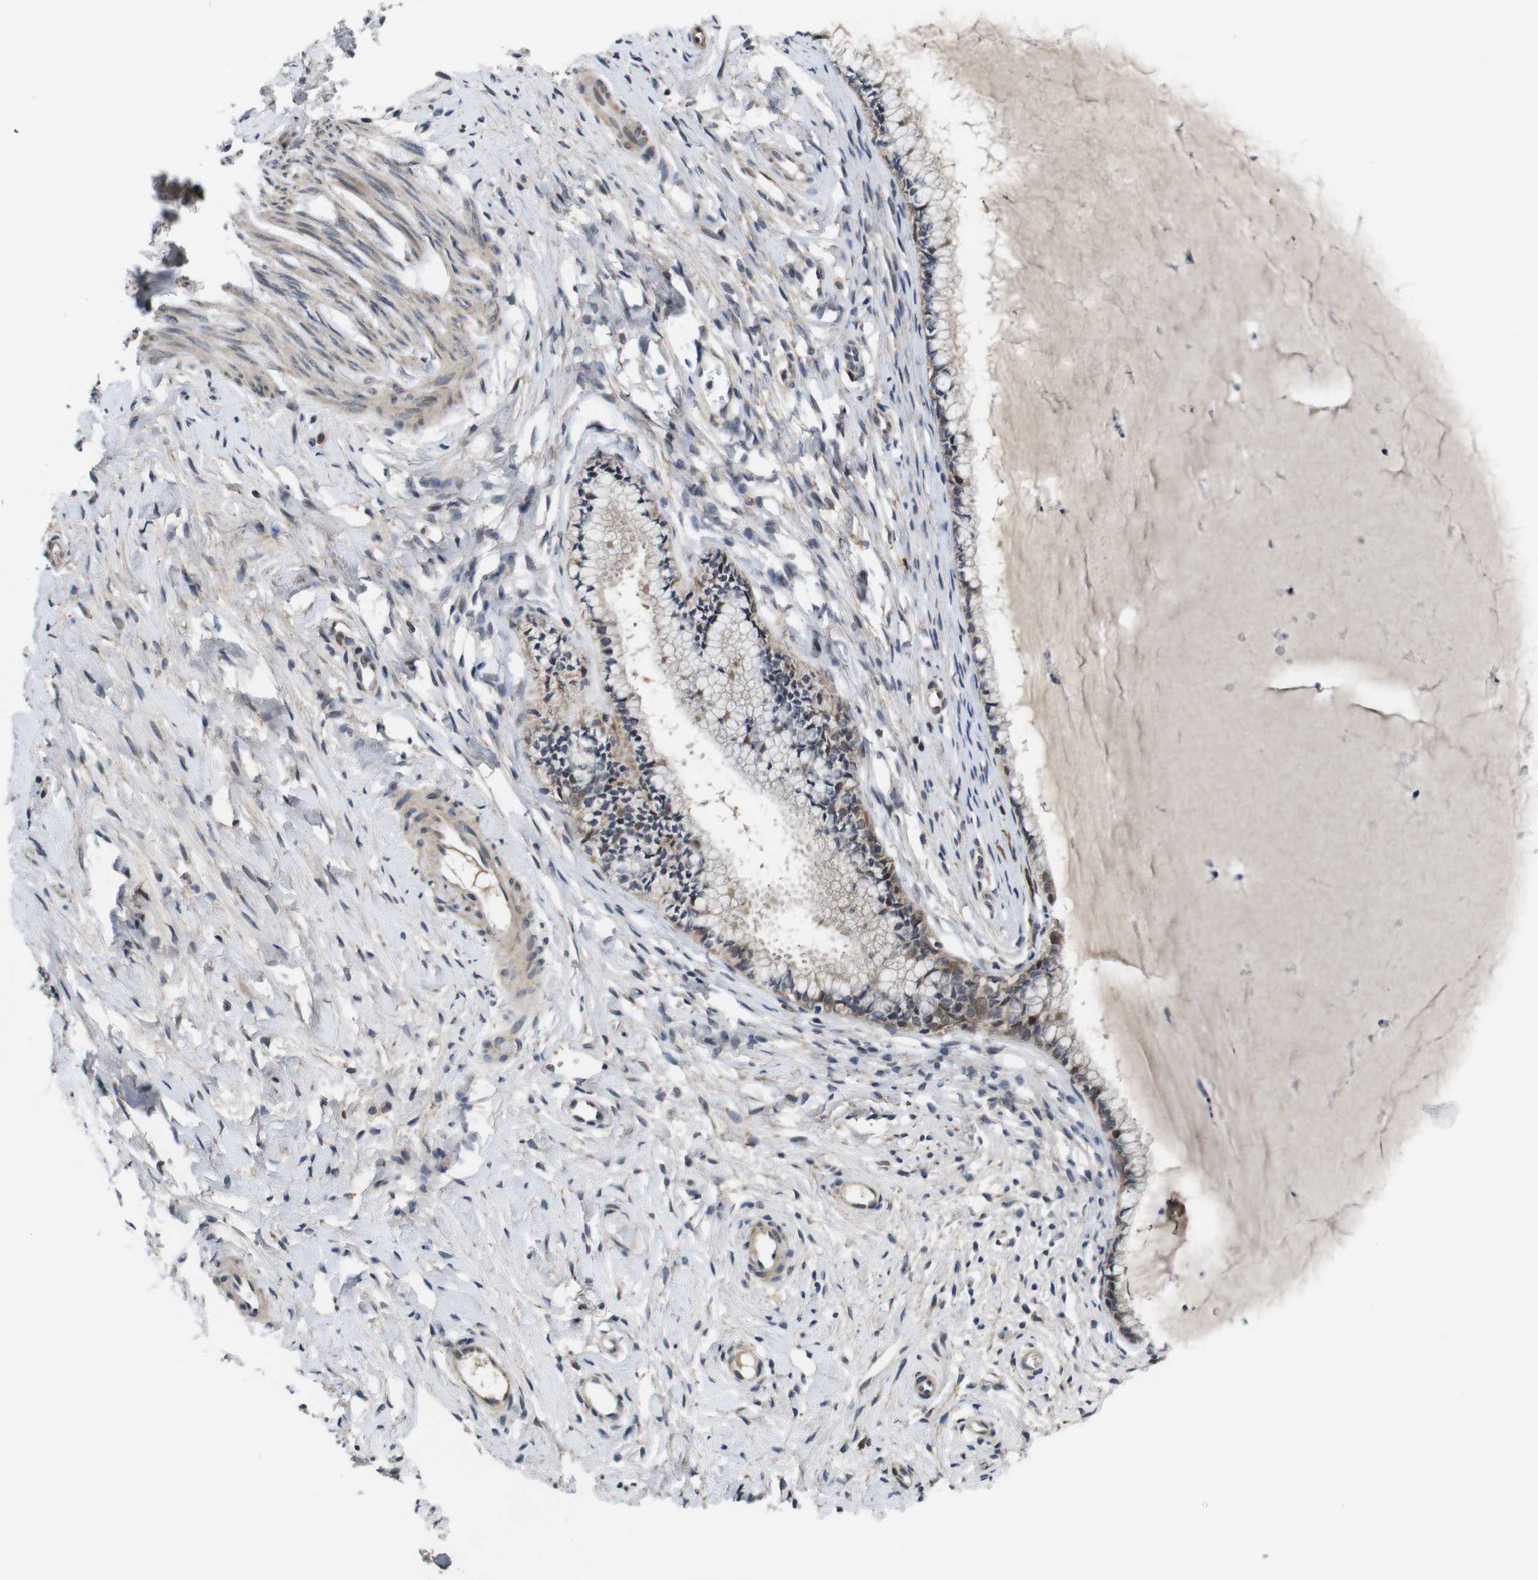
{"staining": {"intensity": "moderate", "quantity": ">75%", "location": "cytoplasmic/membranous"}, "tissue": "cervix", "cell_type": "Glandular cells", "image_type": "normal", "snomed": [{"axis": "morphology", "description": "Normal tissue, NOS"}, {"axis": "topography", "description": "Cervix"}], "caption": "Moderate cytoplasmic/membranous positivity is present in about >75% of glandular cells in benign cervix.", "gene": "ZBTB46", "patient": {"sex": "female", "age": 65}}